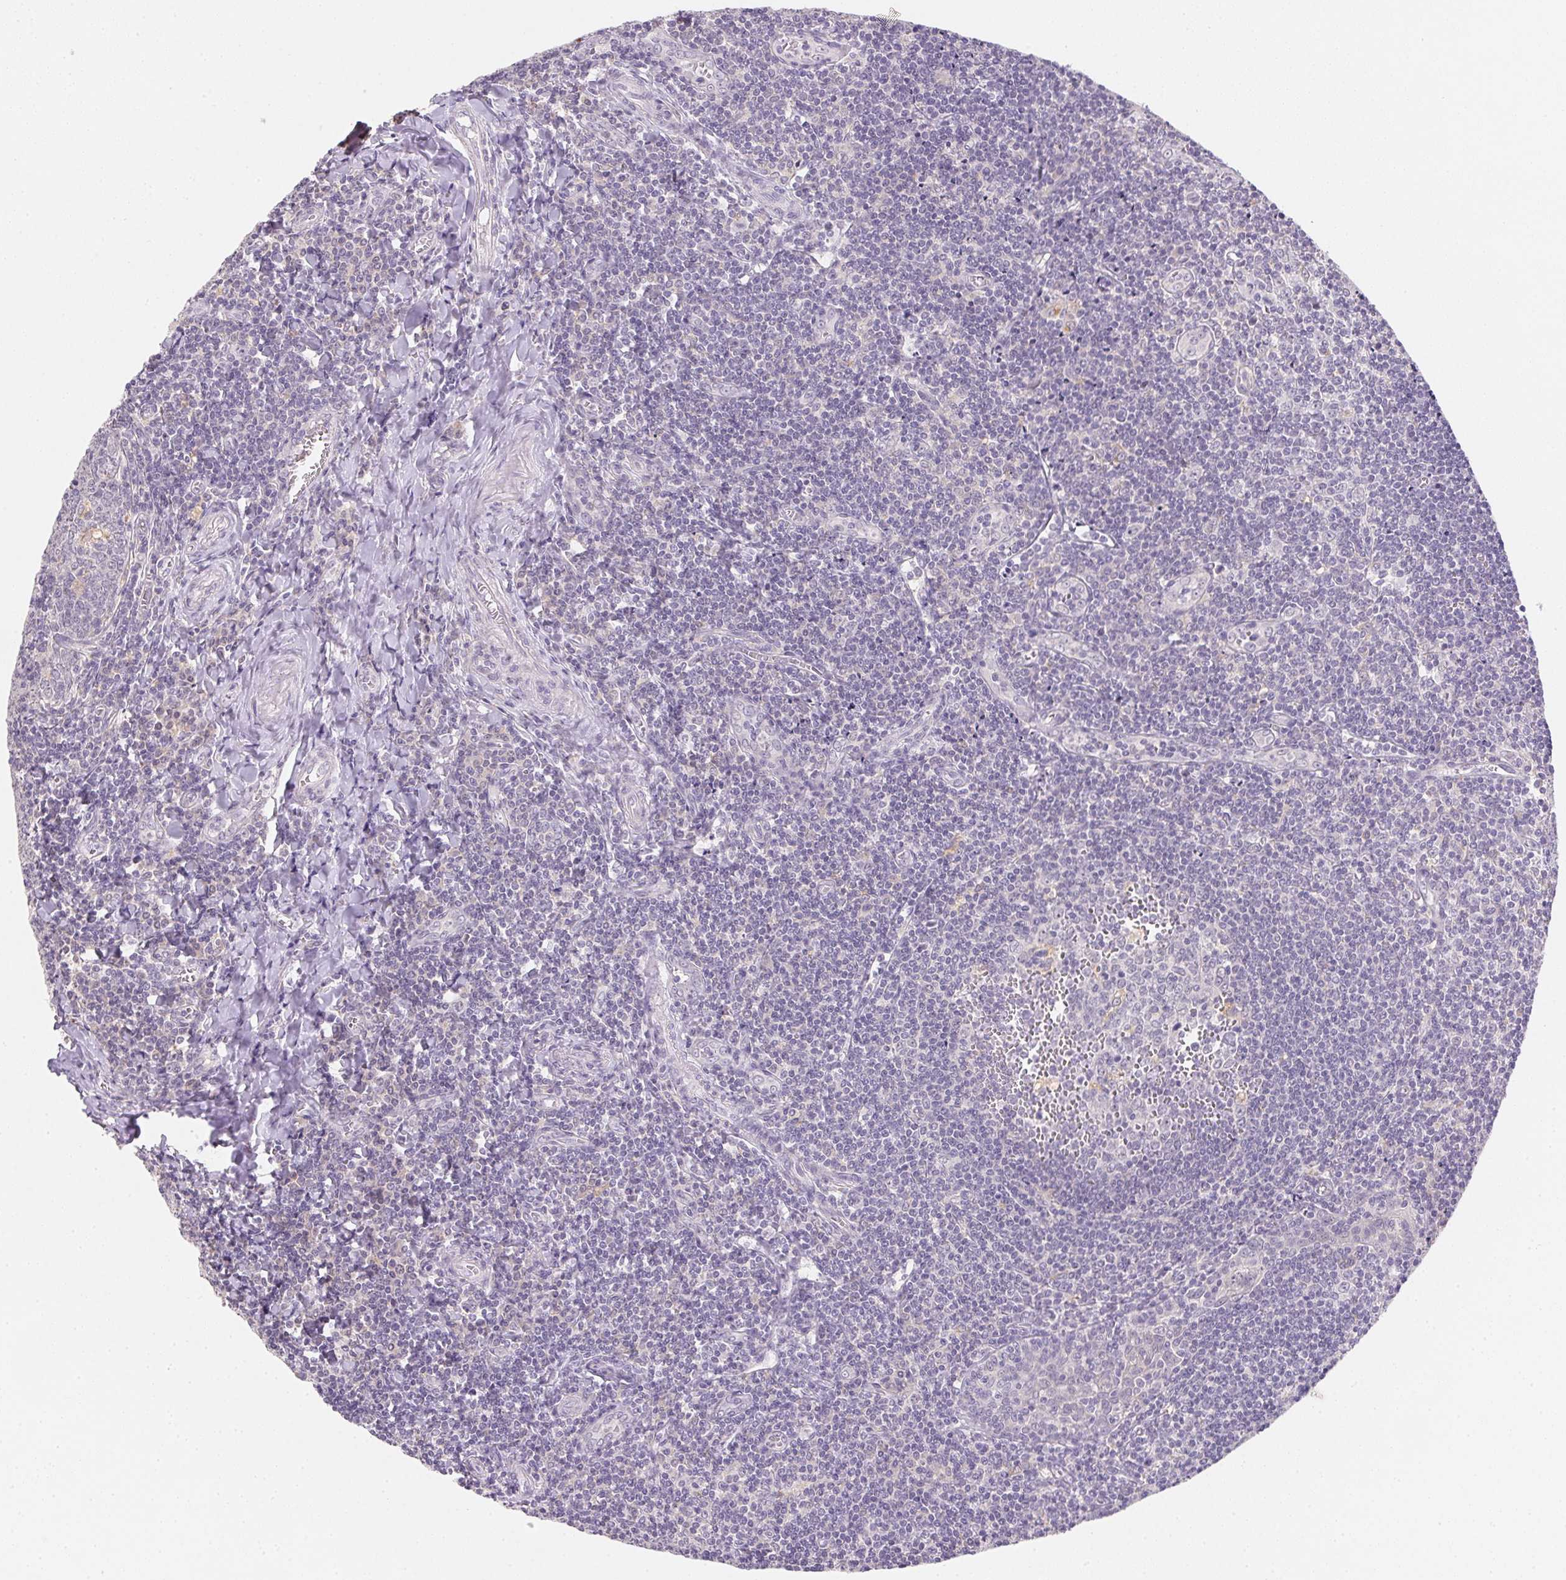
{"staining": {"intensity": "negative", "quantity": "none", "location": "none"}, "tissue": "tonsil", "cell_type": "Germinal center cells", "image_type": "normal", "snomed": [{"axis": "morphology", "description": "Normal tissue, NOS"}, {"axis": "morphology", "description": "Inflammation, NOS"}, {"axis": "topography", "description": "Tonsil"}], "caption": "Germinal center cells show no significant positivity in benign tonsil. The staining was performed using DAB (3,3'-diaminobenzidine) to visualize the protein expression in brown, while the nuclei were stained in blue with hematoxylin (Magnification: 20x).", "gene": "SLC6A18", "patient": {"sex": "female", "age": 31}}